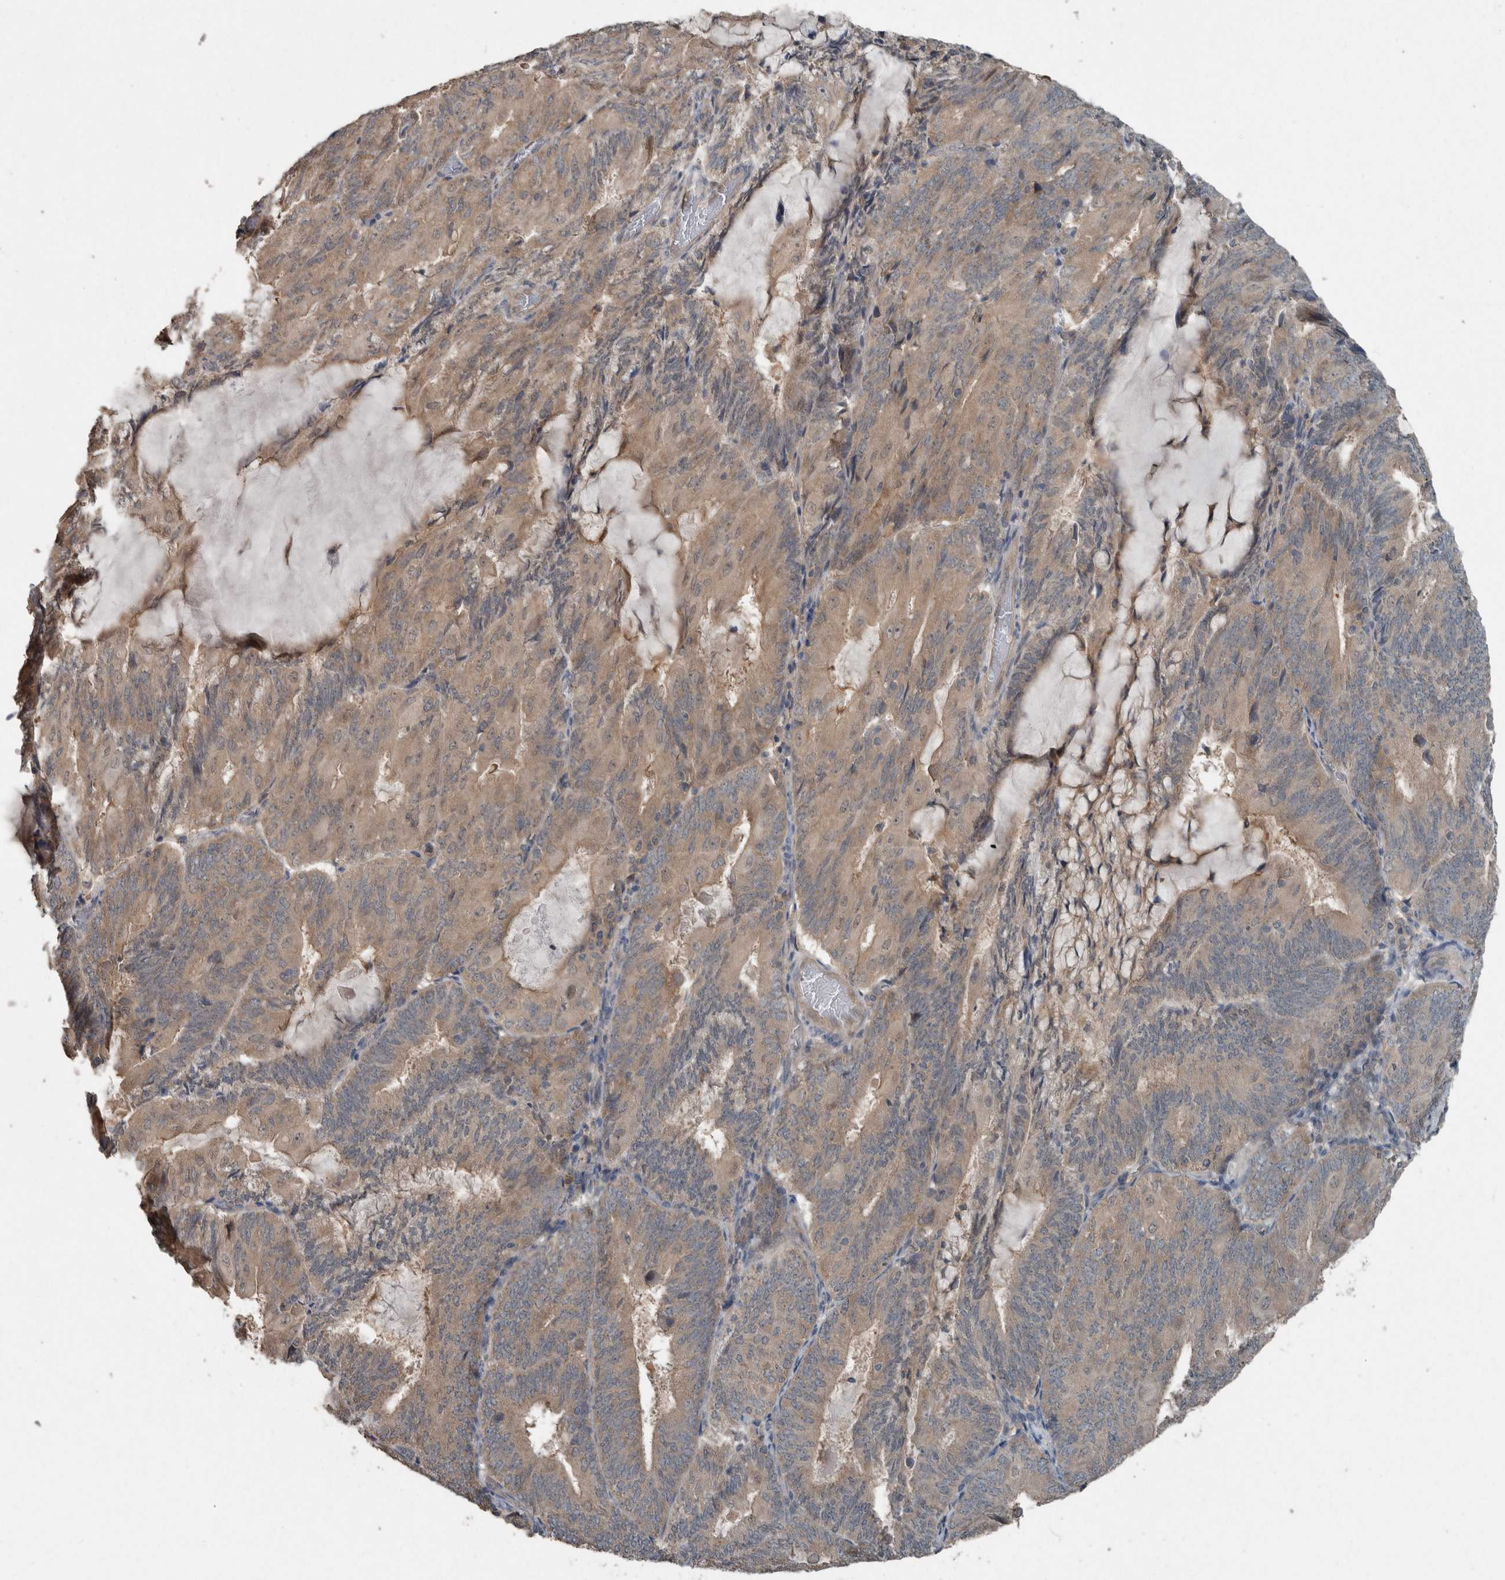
{"staining": {"intensity": "weak", "quantity": ">75%", "location": "cytoplasmic/membranous"}, "tissue": "endometrial cancer", "cell_type": "Tumor cells", "image_type": "cancer", "snomed": [{"axis": "morphology", "description": "Adenocarcinoma, NOS"}, {"axis": "topography", "description": "Endometrium"}], "caption": "A histopathology image of human endometrial adenocarcinoma stained for a protein shows weak cytoplasmic/membranous brown staining in tumor cells.", "gene": "KNTC1", "patient": {"sex": "female", "age": 81}}